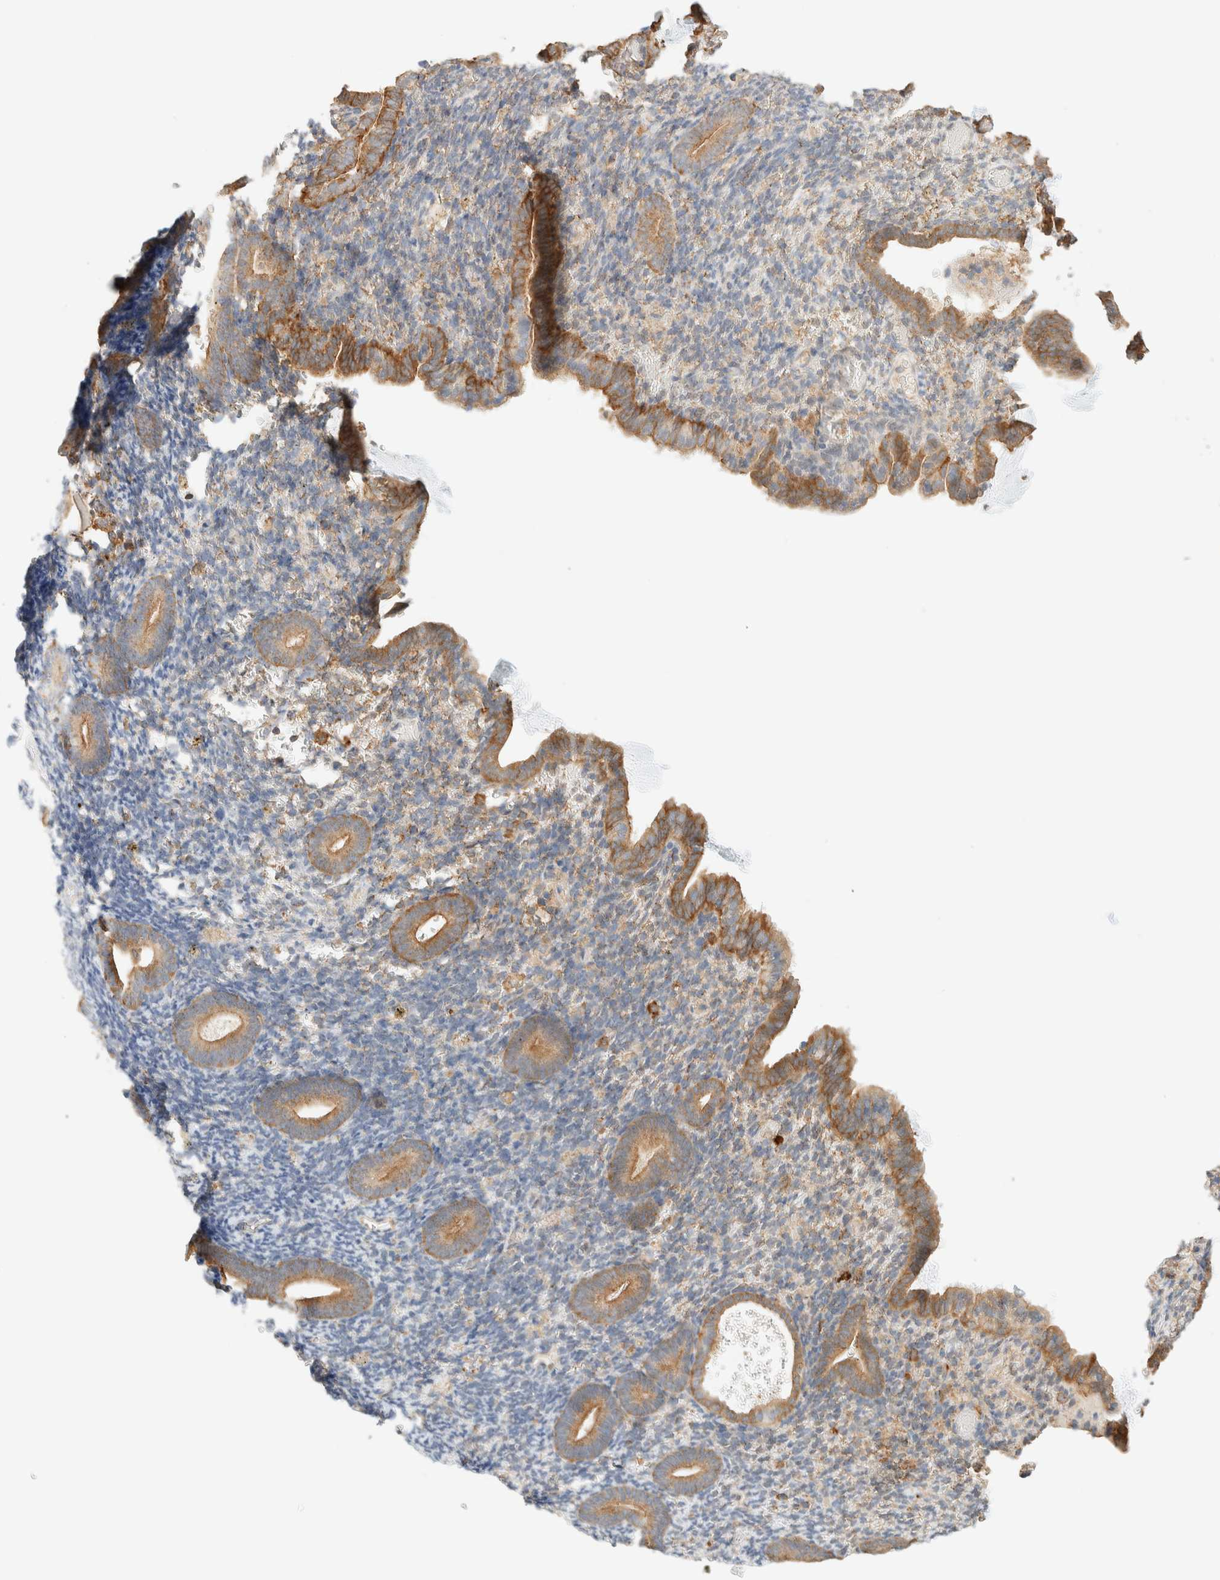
{"staining": {"intensity": "weak", "quantity": "25%-75%", "location": "cytoplasmic/membranous"}, "tissue": "endometrium", "cell_type": "Cells in endometrial stroma", "image_type": "normal", "snomed": [{"axis": "morphology", "description": "Normal tissue, NOS"}, {"axis": "topography", "description": "Endometrium"}], "caption": "Immunohistochemistry (IHC) image of benign endometrium: endometrium stained using IHC demonstrates low levels of weak protein expression localized specifically in the cytoplasmic/membranous of cells in endometrial stroma, appearing as a cytoplasmic/membranous brown color.", "gene": "TBC1D8B", "patient": {"sex": "female", "age": 51}}